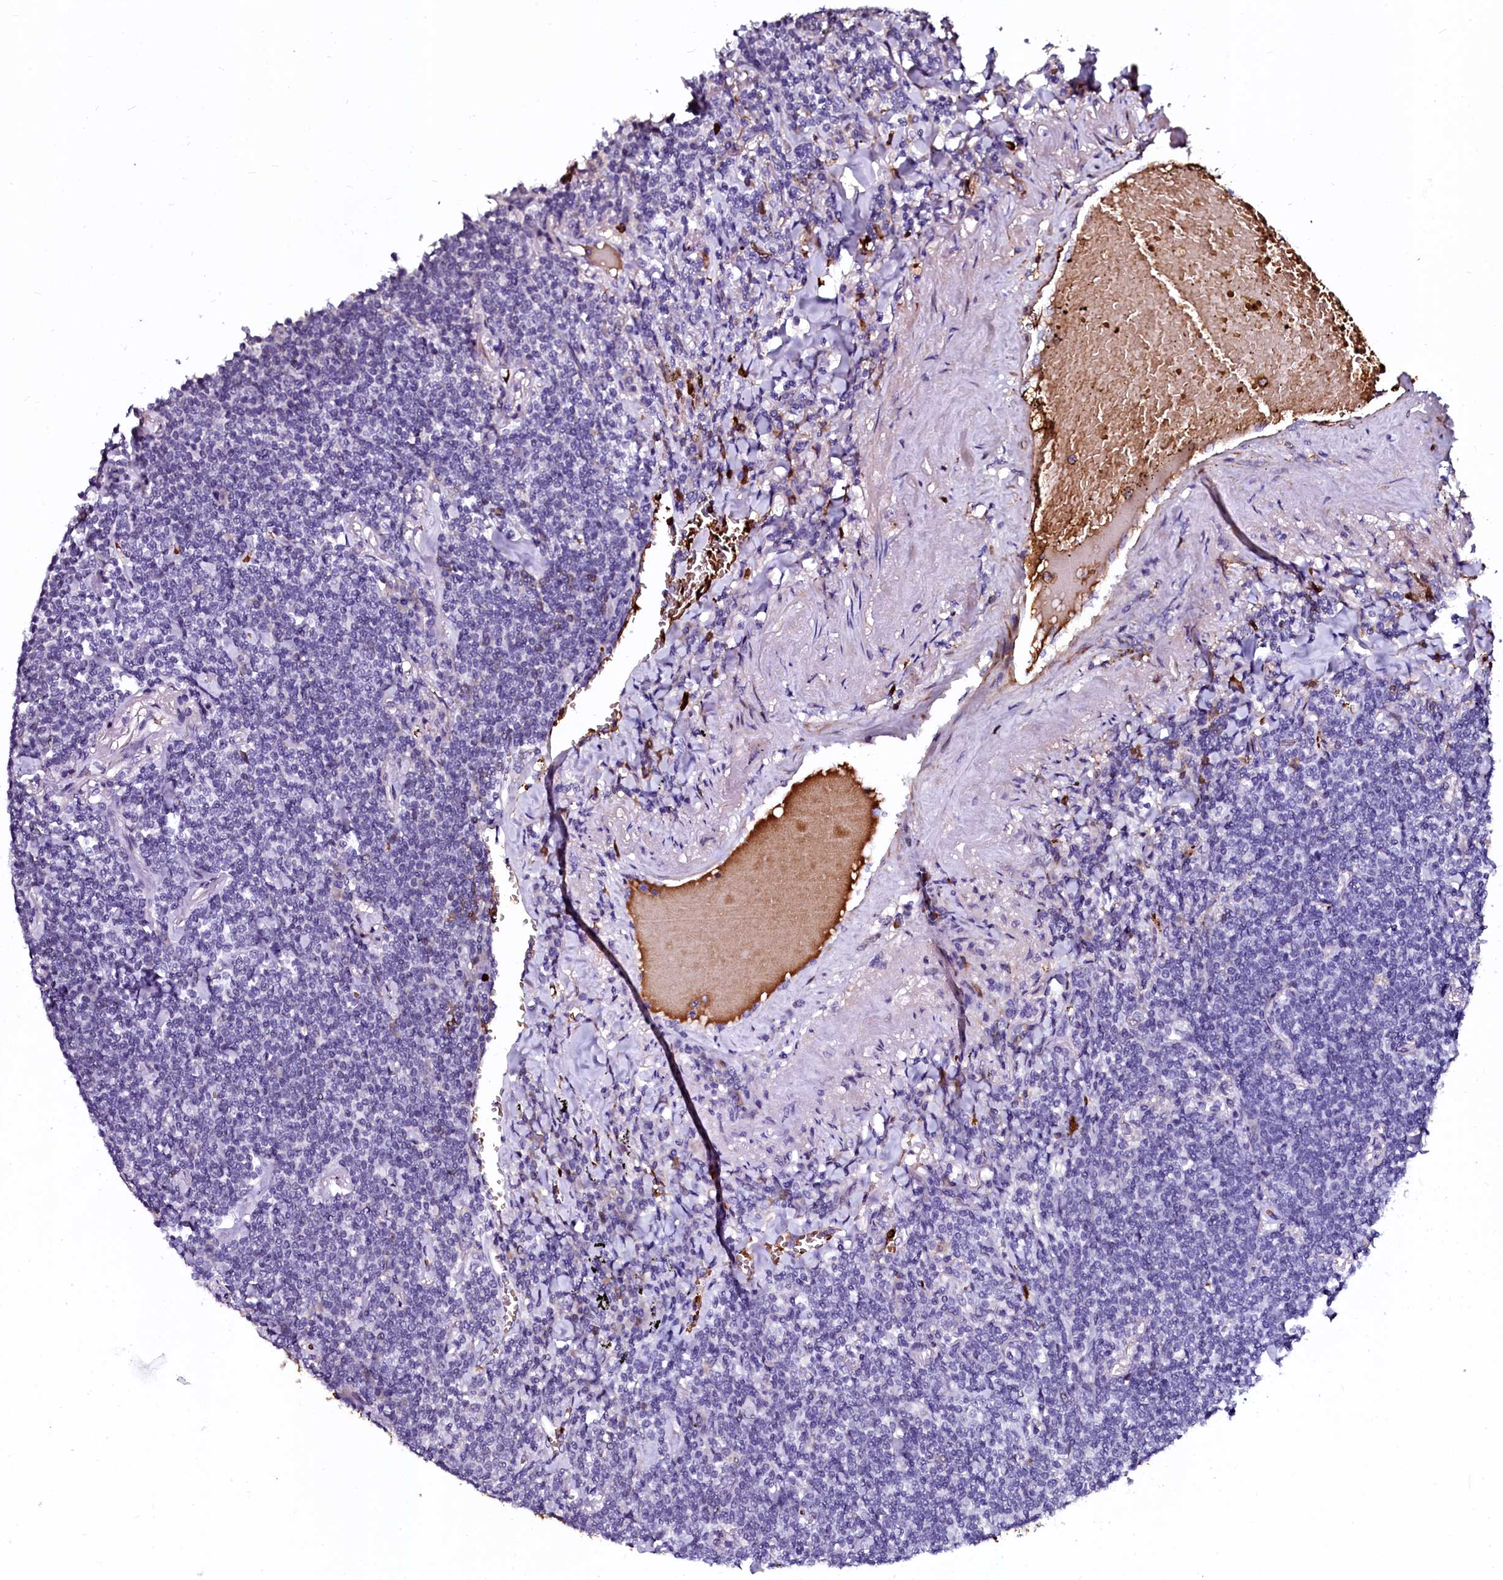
{"staining": {"intensity": "negative", "quantity": "none", "location": "none"}, "tissue": "lymphoma", "cell_type": "Tumor cells", "image_type": "cancer", "snomed": [{"axis": "morphology", "description": "Malignant lymphoma, non-Hodgkin's type, Low grade"}, {"axis": "topography", "description": "Lung"}], "caption": "The image shows no staining of tumor cells in lymphoma.", "gene": "CTDSPL2", "patient": {"sex": "female", "age": 71}}